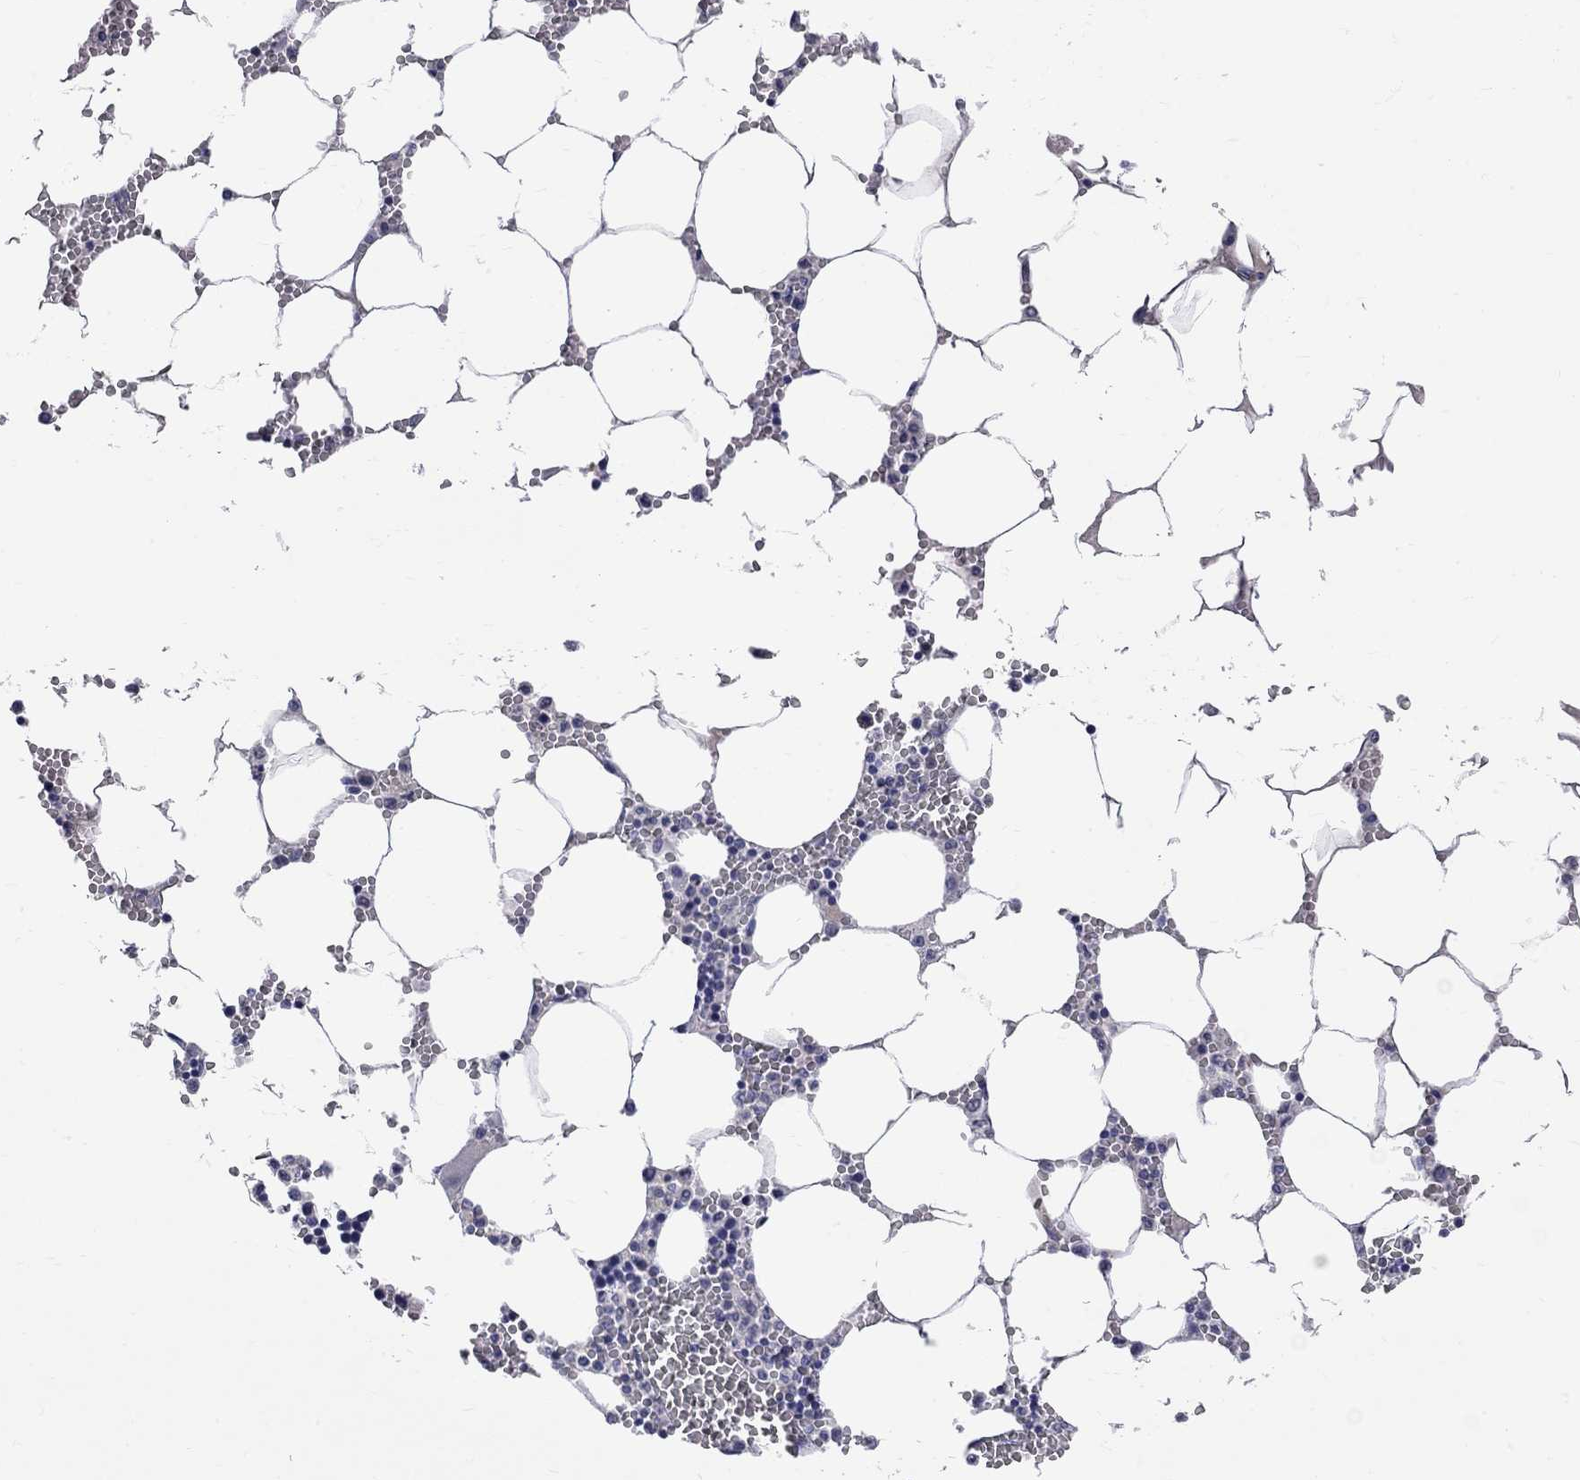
{"staining": {"intensity": "negative", "quantity": "none", "location": "none"}, "tissue": "bone marrow", "cell_type": "Hematopoietic cells", "image_type": "normal", "snomed": [{"axis": "morphology", "description": "Normal tissue, NOS"}, {"axis": "topography", "description": "Bone marrow"}], "caption": "Normal bone marrow was stained to show a protein in brown. There is no significant positivity in hematopoietic cells.", "gene": "KCND2", "patient": {"sex": "female", "age": 64}}